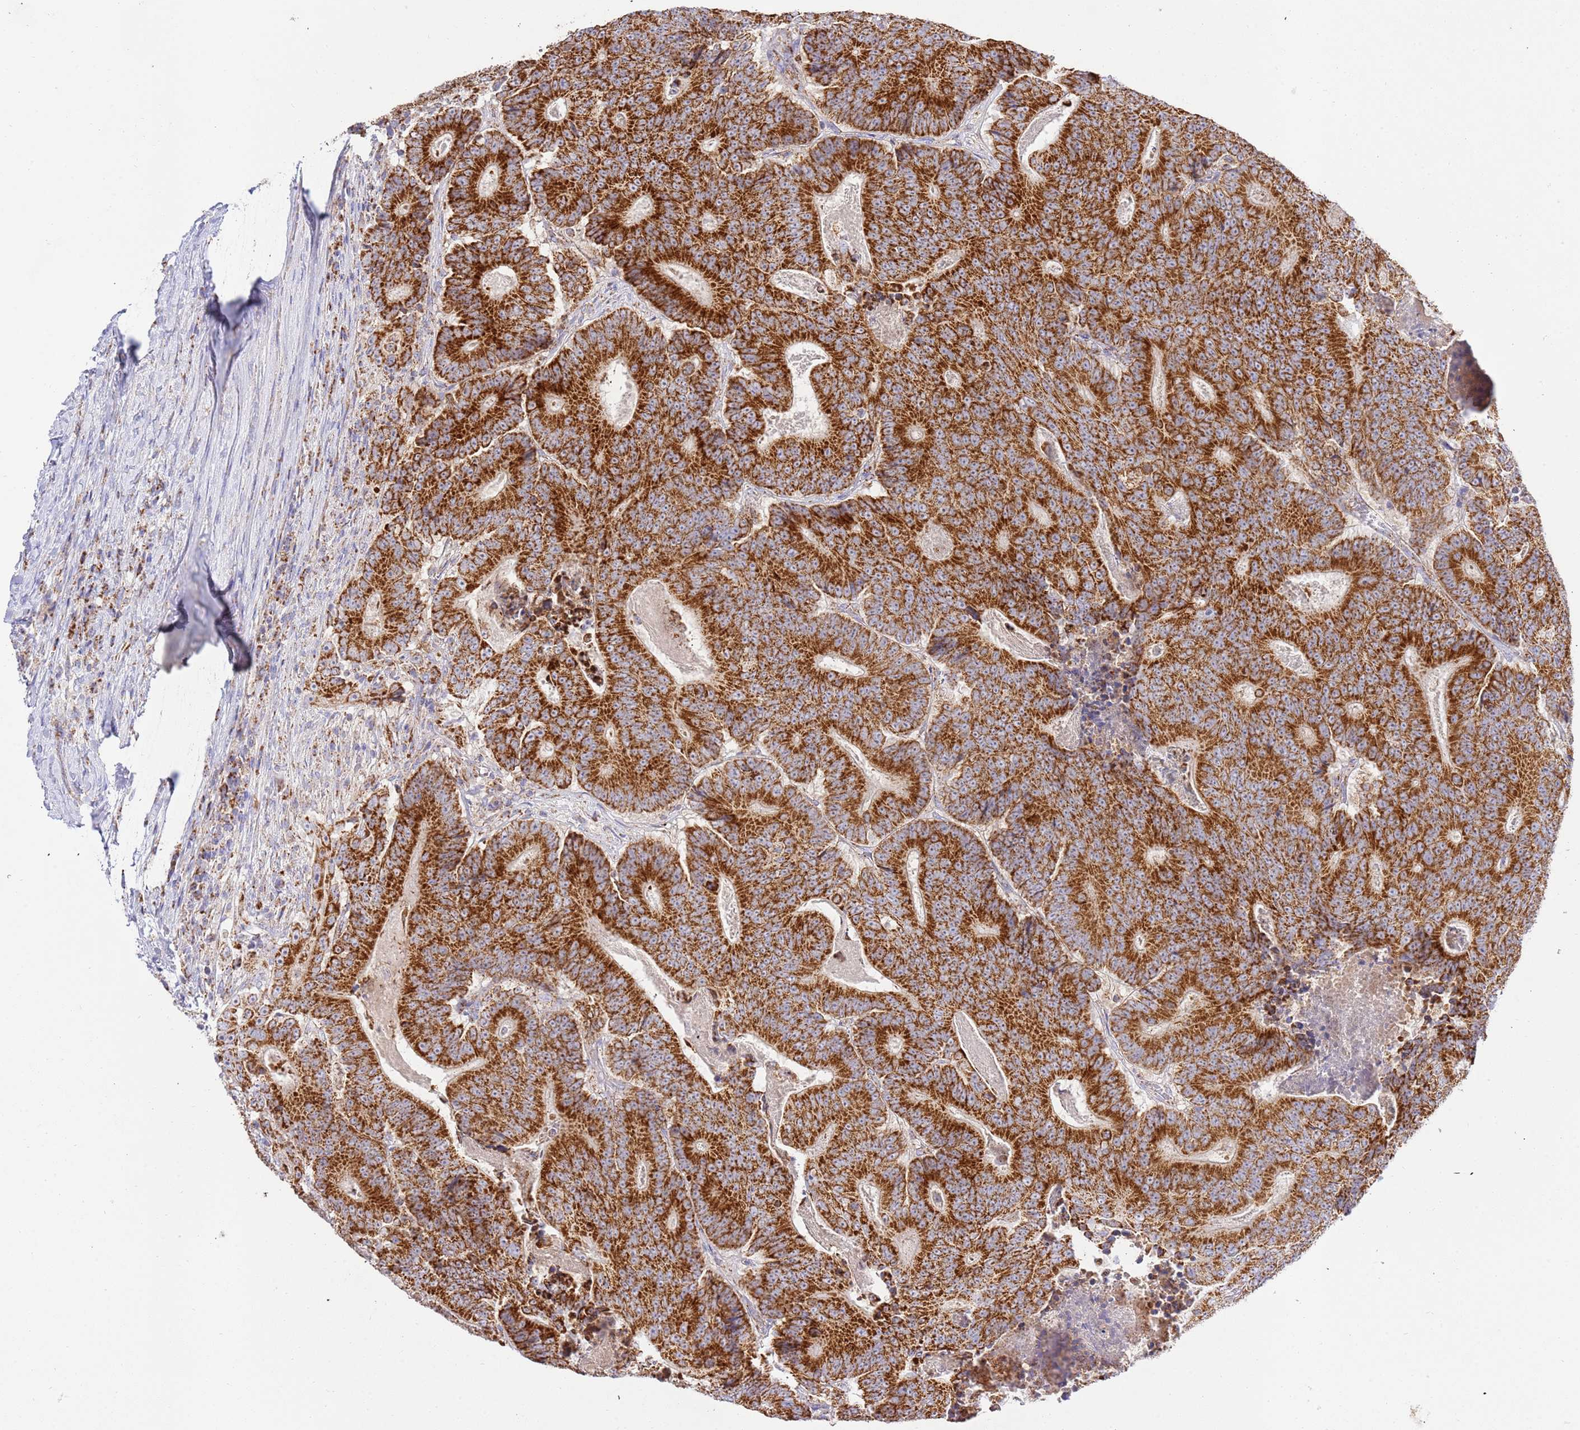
{"staining": {"intensity": "strong", "quantity": ">75%", "location": "cytoplasmic/membranous"}, "tissue": "colorectal cancer", "cell_type": "Tumor cells", "image_type": "cancer", "snomed": [{"axis": "morphology", "description": "Adenocarcinoma, NOS"}, {"axis": "topography", "description": "Colon"}], "caption": "About >75% of tumor cells in human colorectal cancer reveal strong cytoplasmic/membranous protein expression as visualized by brown immunohistochemical staining.", "gene": "ZBTB39", "patient": {"sex": "male", "age": 83}}